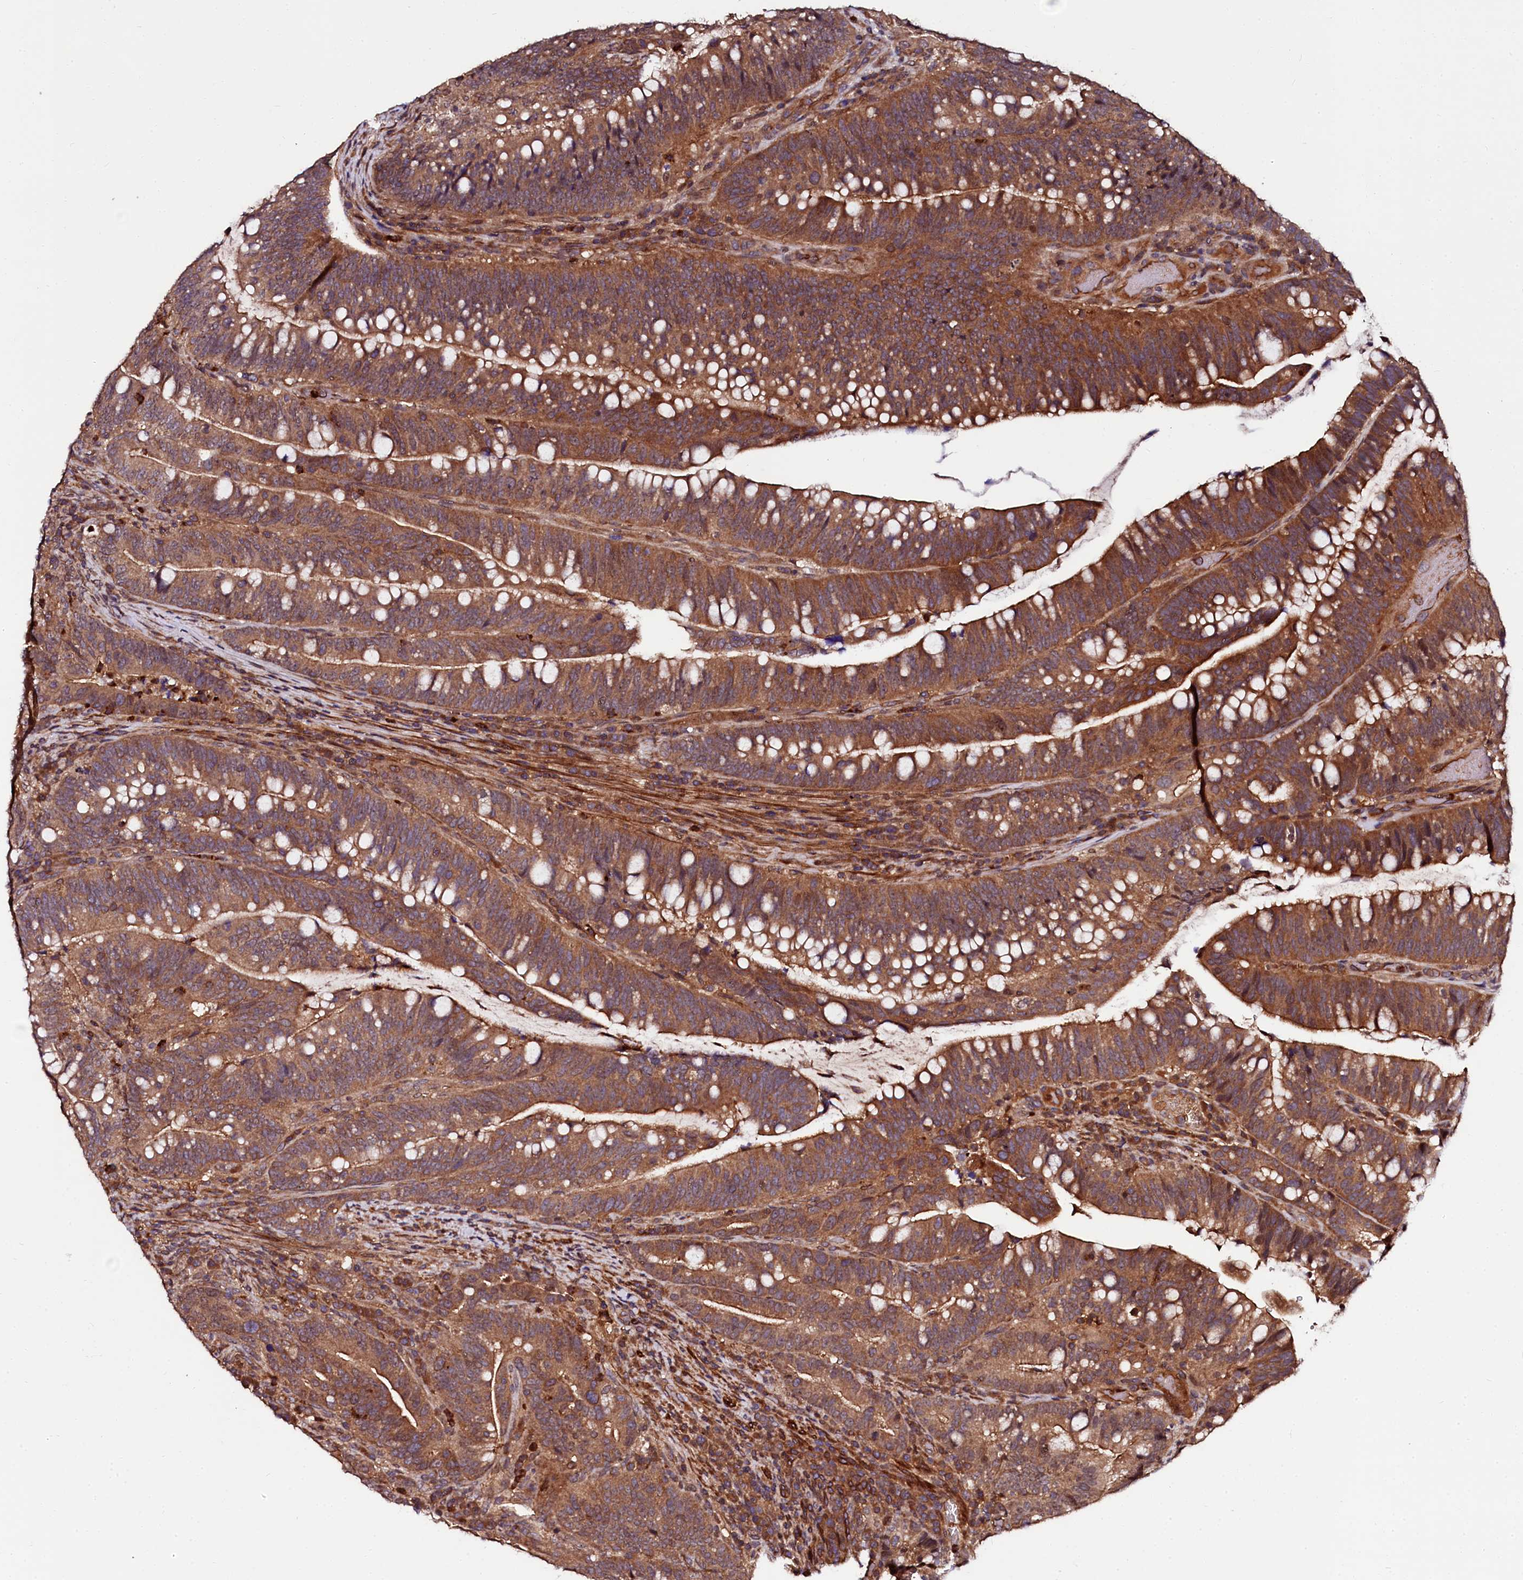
{"staining": {"intensity": "moderate", "quantity": ">75%", "location": "cytoplasmic/membranous"}, "tissue": "colorectal cancer", "cell_type": "Tumor cells", "image_type": "cancer", "snomed": [{"axis": "morphology", "description": "Adenocarcinoma, NOS"}, {"axis": "topography", "description": "Colon"}], "caption": "Immunohistochemistry (IHC) micrograph of neoplastic tissue: colorectal adenocarcinoma stained using IHC shows medium levels of moderate protein expression localized specifically in the cytoplasmic/membranous of tumor cells, appearing as a cytoplasmic/membranous brown color.", "gene": "N4BP1", "patient": {"sex": "female", "age": 66}}